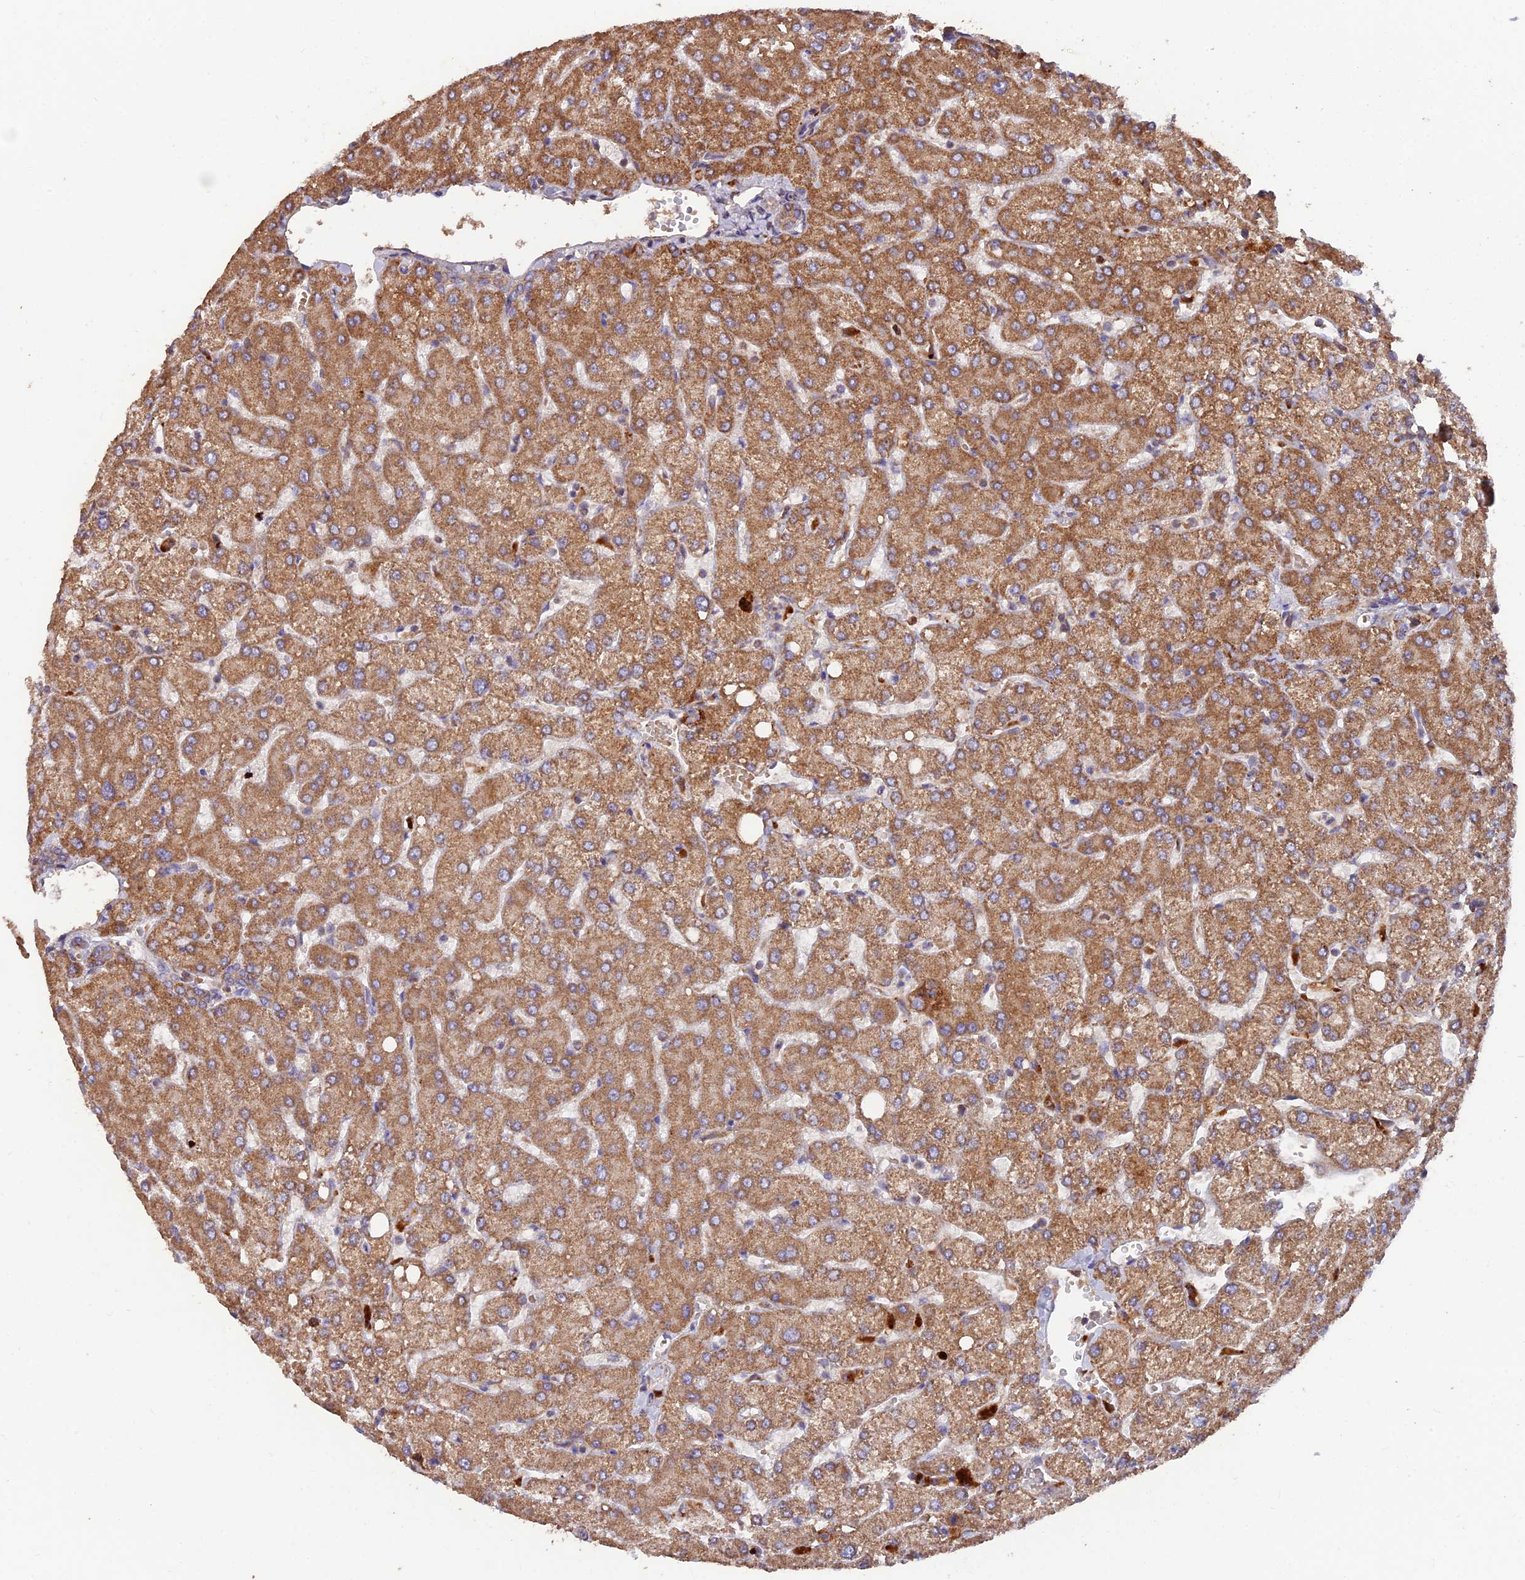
{"staining": {"intensity": "weak", "quantity": "25%-75%", "location": "cytoplasmic/membranous"}, "tissue": "liver", "cell_type": "Cholangiocytes", "image_type": "normal", "snomed": [{"axis": "morphology", "description": "Normal tissue, NOS"}, {"axis": "topography", "description": "Liver"}], "caption": "Brown immunohistochemical staining in benign liver shows weak cytoplasmic/membranous expression in approximately 25%-75% of cholangiocytes. The protein of interest is shown in brown color, while the nuclei are stained blue.", "gene": "IFT22", "patient": {"sex": "female", "age": 54}}